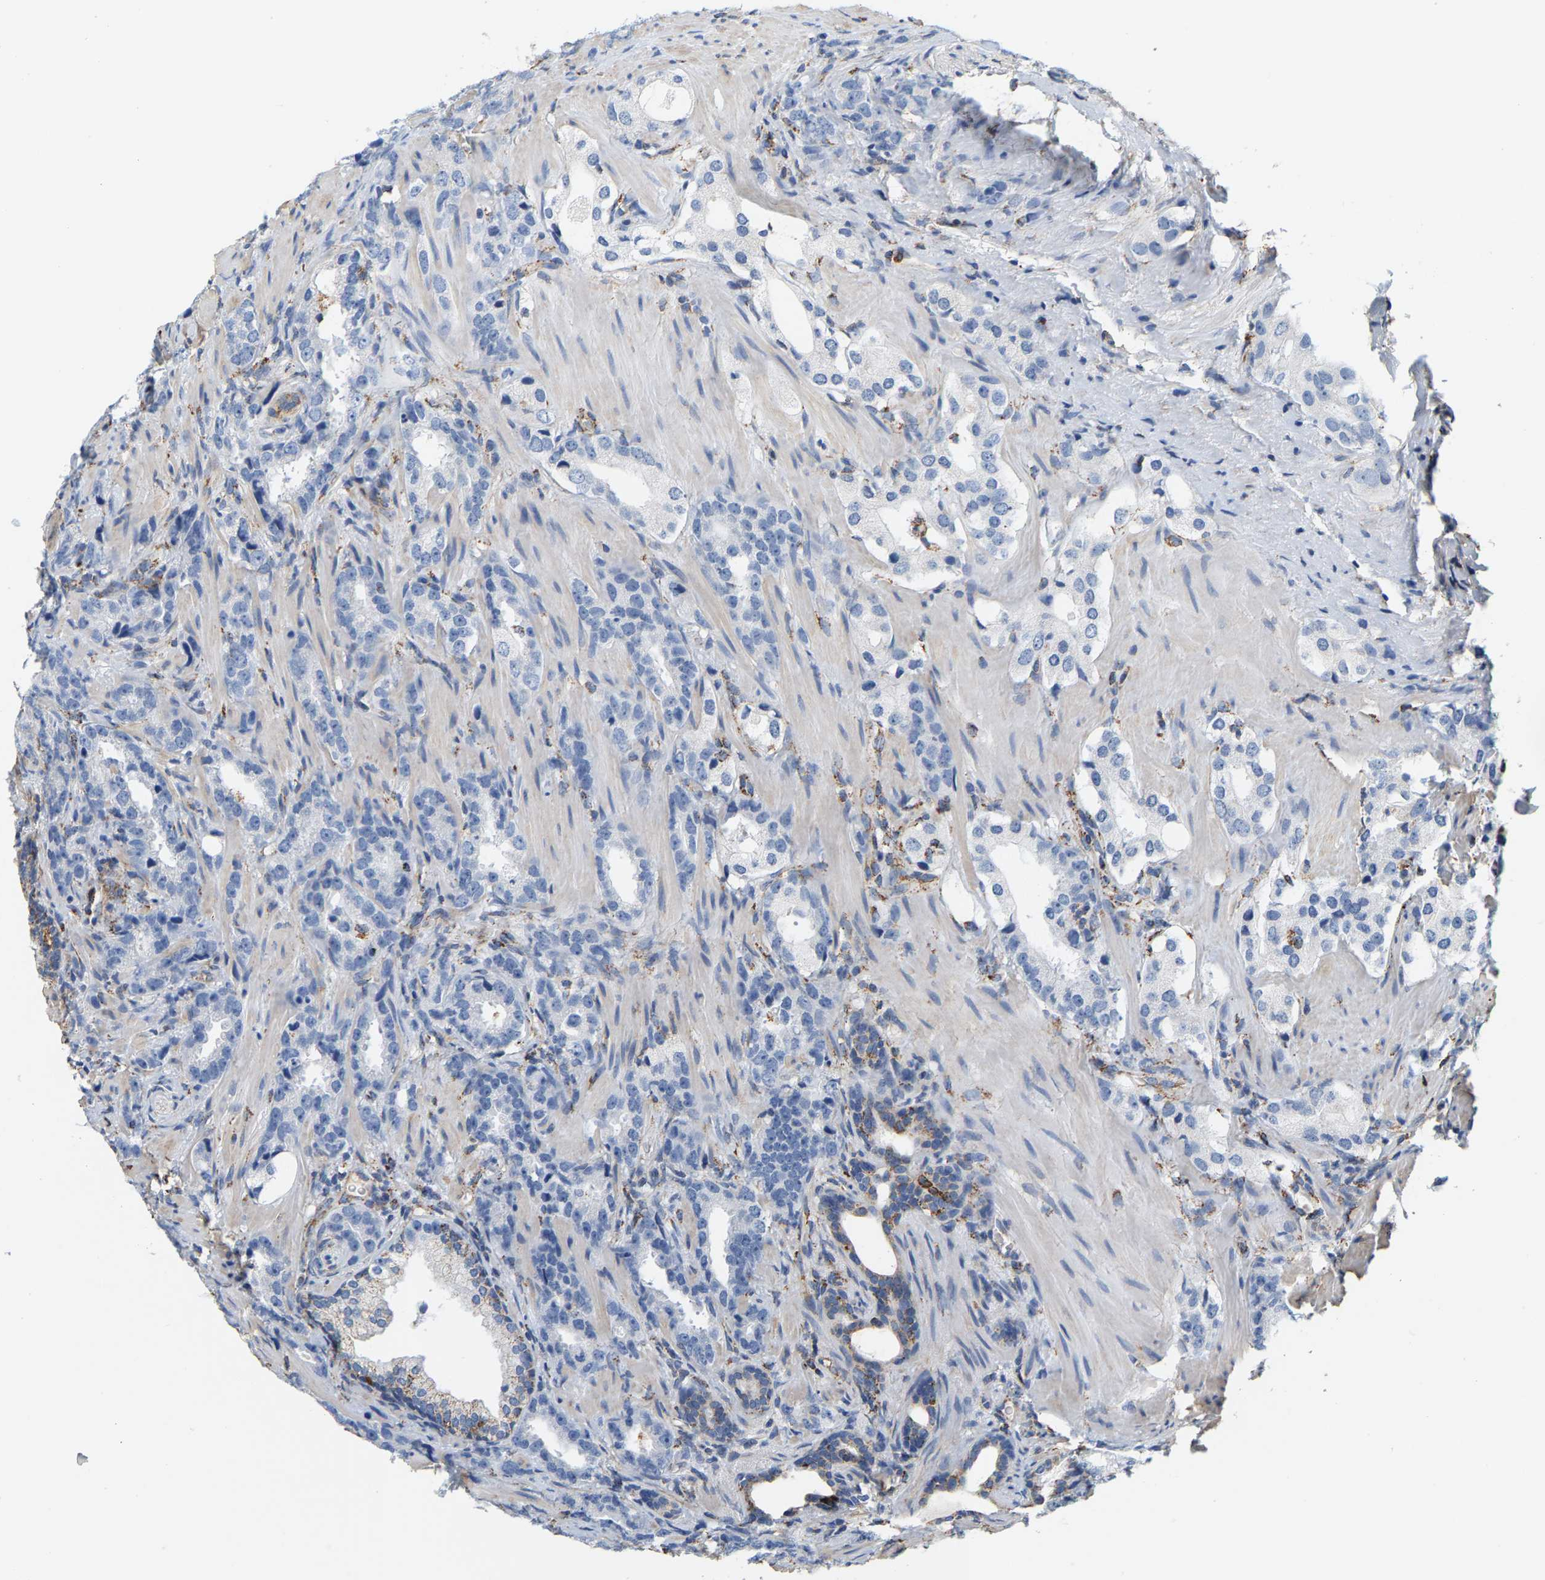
{"staining": {"intensity": "negative", "quantity": "none", "location": "none"}, "tissue": "prostate cancer", "cell_type": "Tumor cells", "image_type": "cancer", "snomed": [{"axis": "morphology", "description": "Adenocarcinoma, High grade"}, {"axis": "topography", "description": "Prostate"}], "caption": "DAB (3,3'-diaminobenzidine) immunohistochemical staining of human prostate cancer reveals no significant expression in tumor cells.", "gene": "SHMT2", "patient": {"sex": "male", "age": 63}}